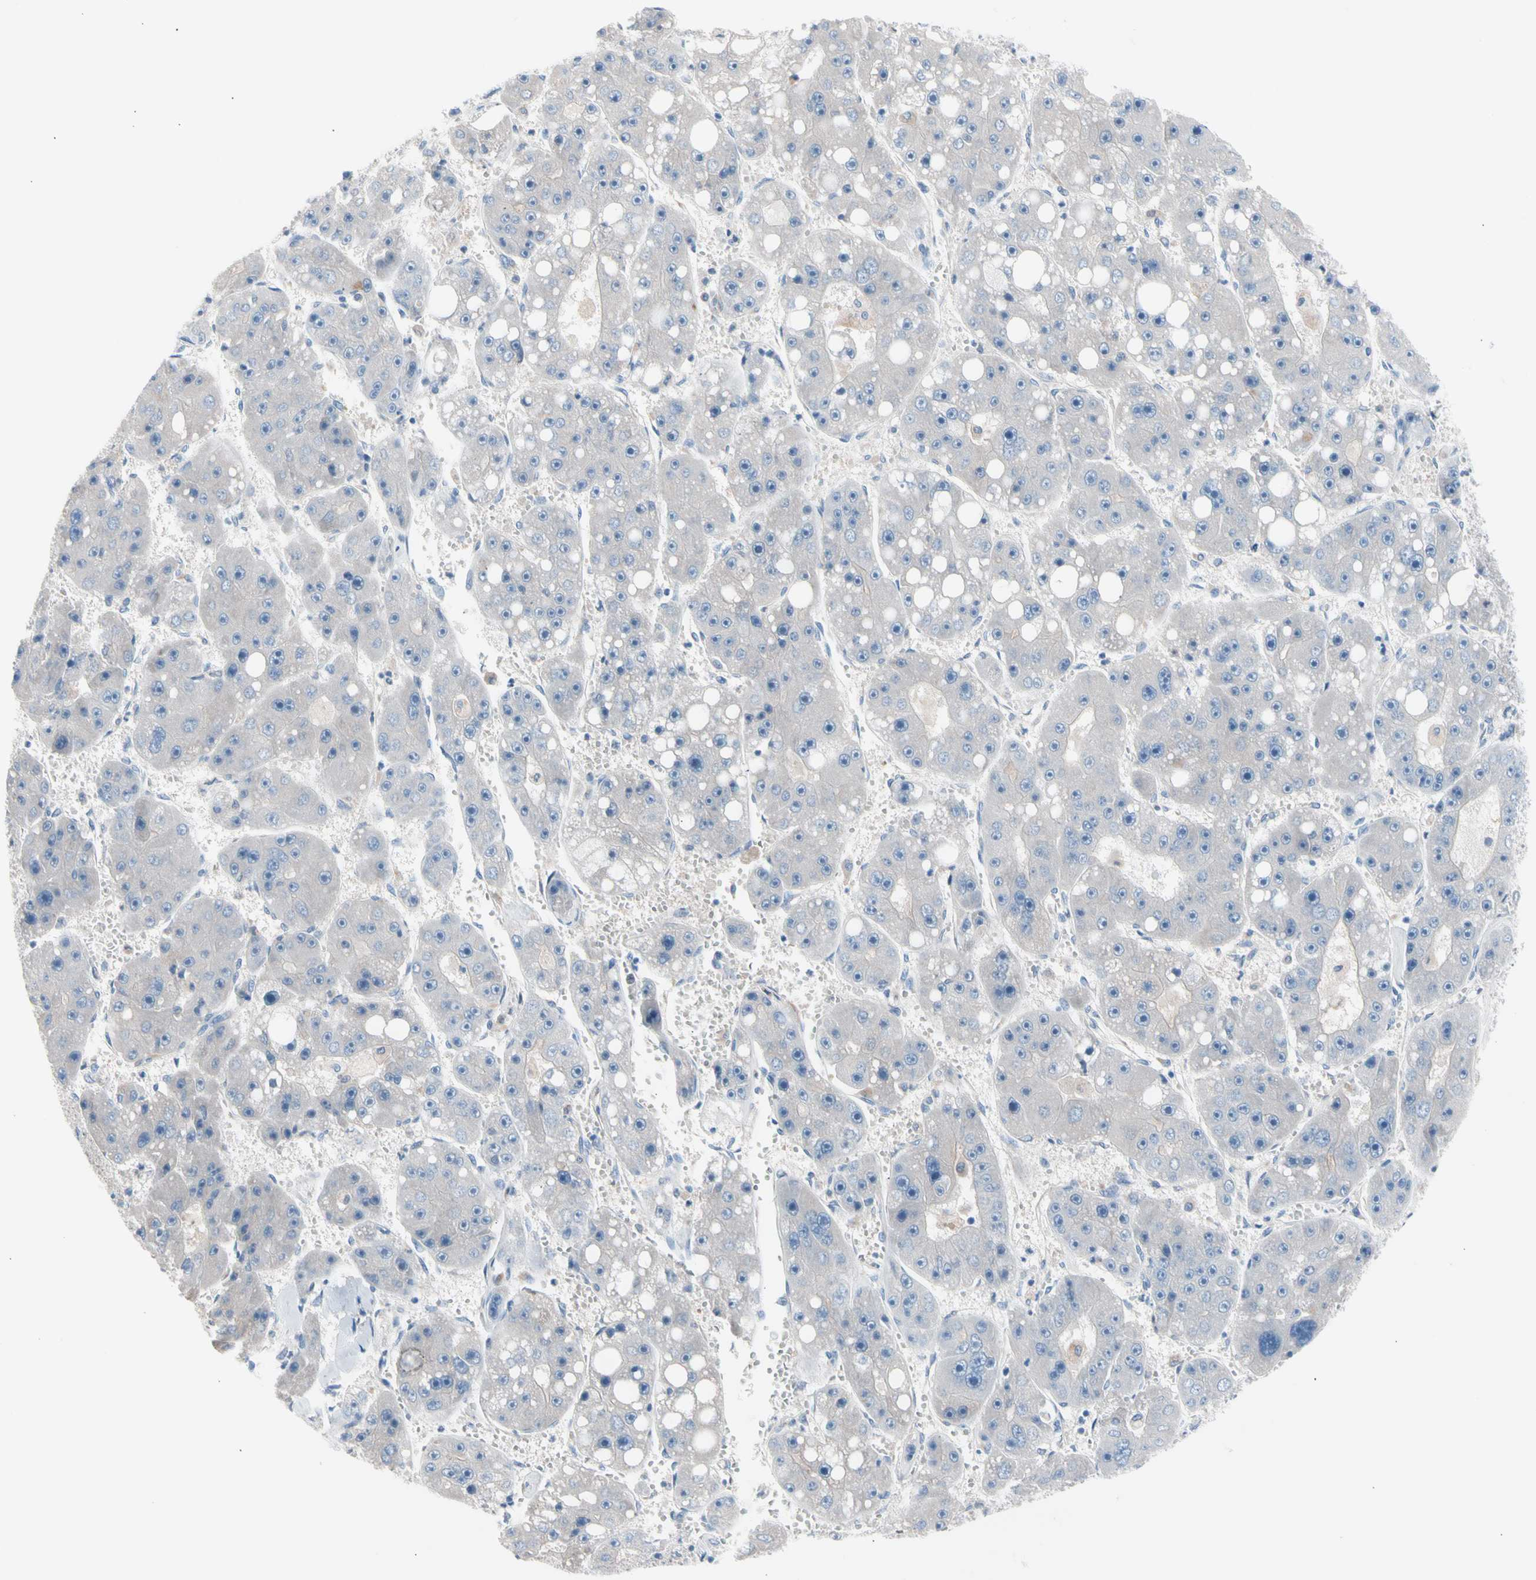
{"staining": {"intensity": "negative", "quantity": "none", "location": "none"}, "tissue": "liver cancer", "cell_type": "Tumor cells", "image_type": "cancer", "snomed": [{"axis": "morphology", "description": "Carcinoma, Hepatocellular, NOS"}, {"axis": "topography", "description": "Liver"}], "caption": "The immunohistochemistry histopathology image has no significant positivity in tumor cells of liver hepatocellular carcinoma tissue.", "gene": "CASQ1", "patient": {"sex": "female", "age": 61}}